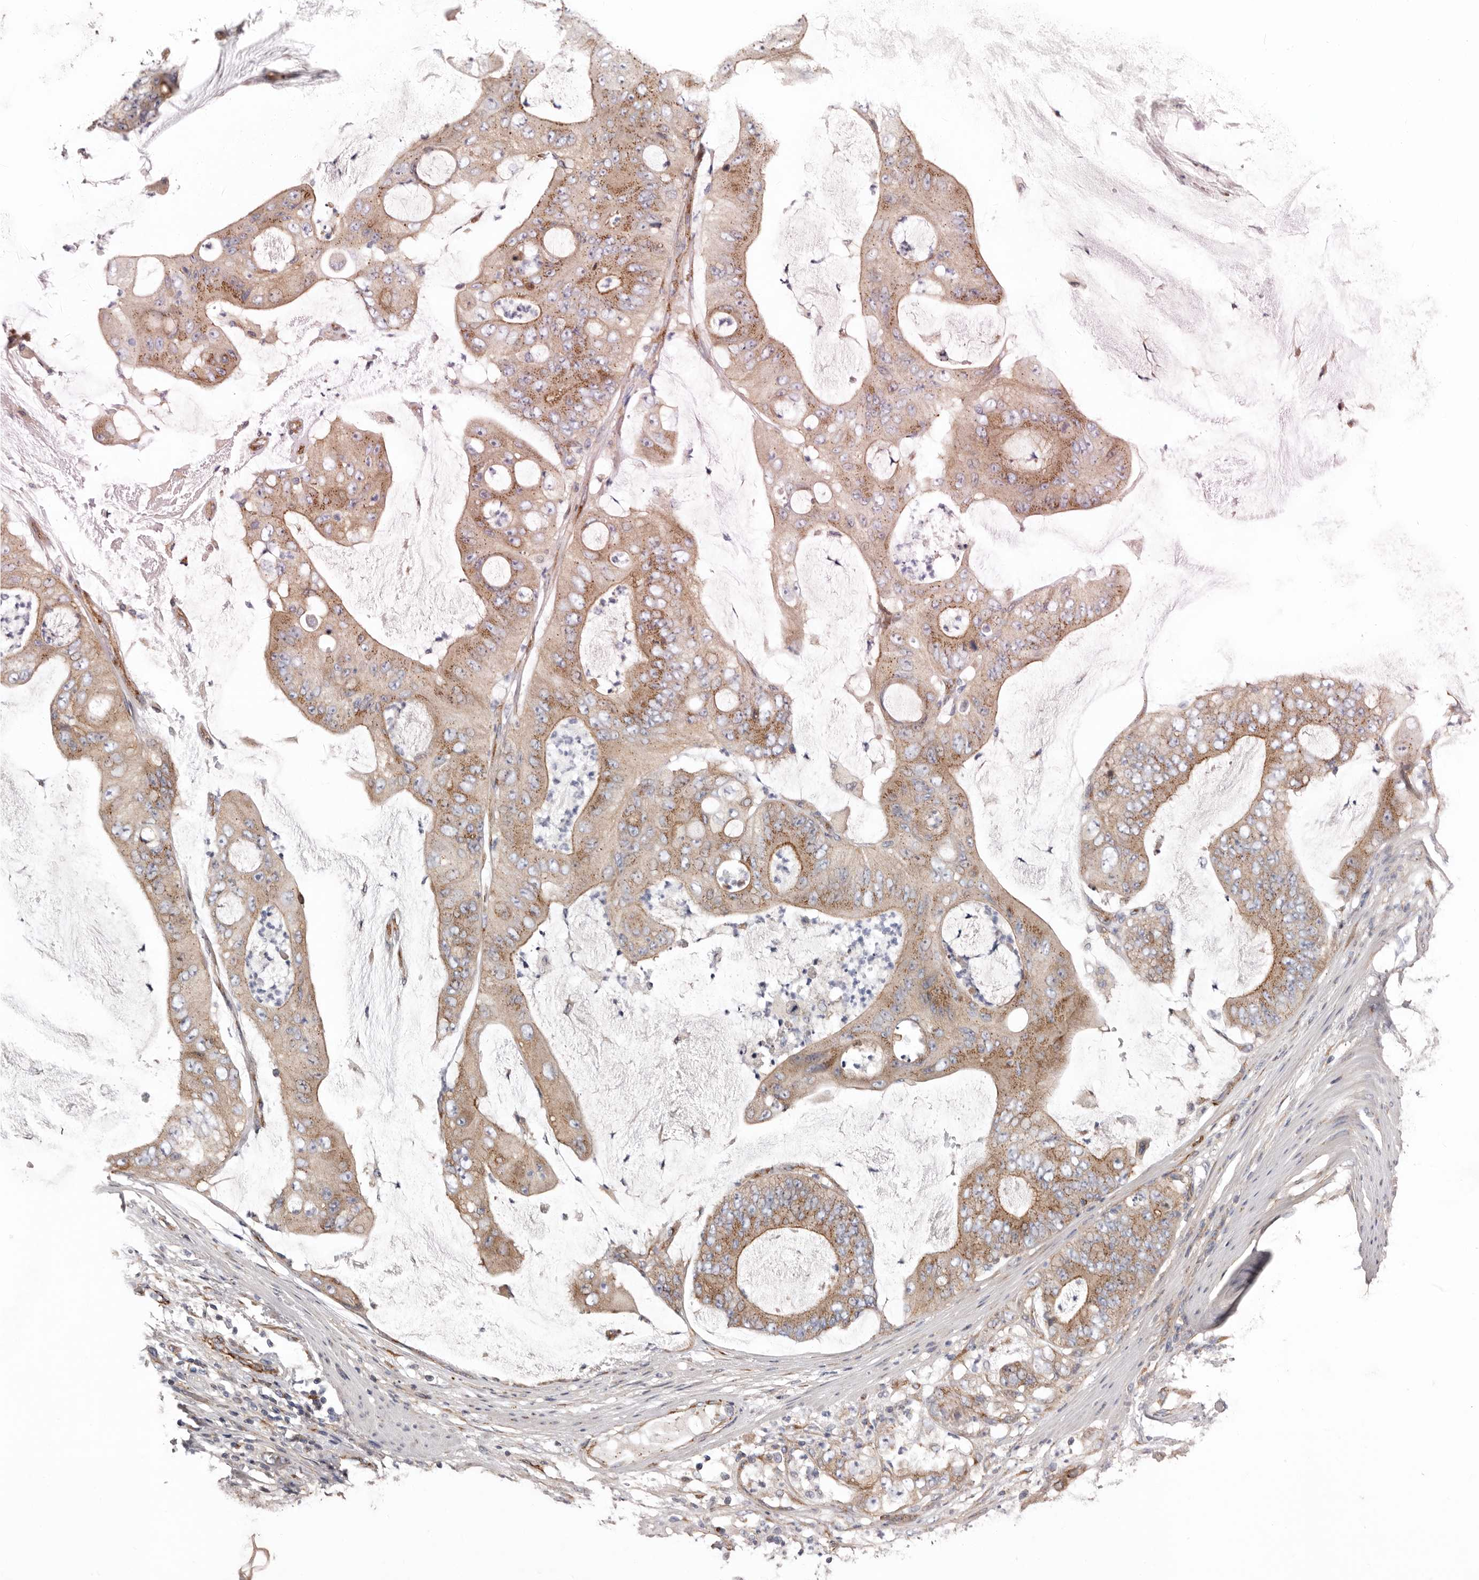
{"staining": {"intensity": "moderate", "quantity": ">75%", "location": "cytoplasmic/membranous"}, "tissue": "stomach cancer", "cell_type": "Tumor cells", "image_type": "cancer", "snomed": [{"axis": "morphology", "description": "Adenocarcinoma, NOS"}, {"axis": "topography", "description": "Stomach"}], "caption": "A medium amount of moderate cytoplasmic/membranous staining is seen in approximately >75% of tumor cells in stomach cancer (adenocarcinoma) tissue.", "gene": "LUZP1", "patient": {"sex": "female", "age": 73}}